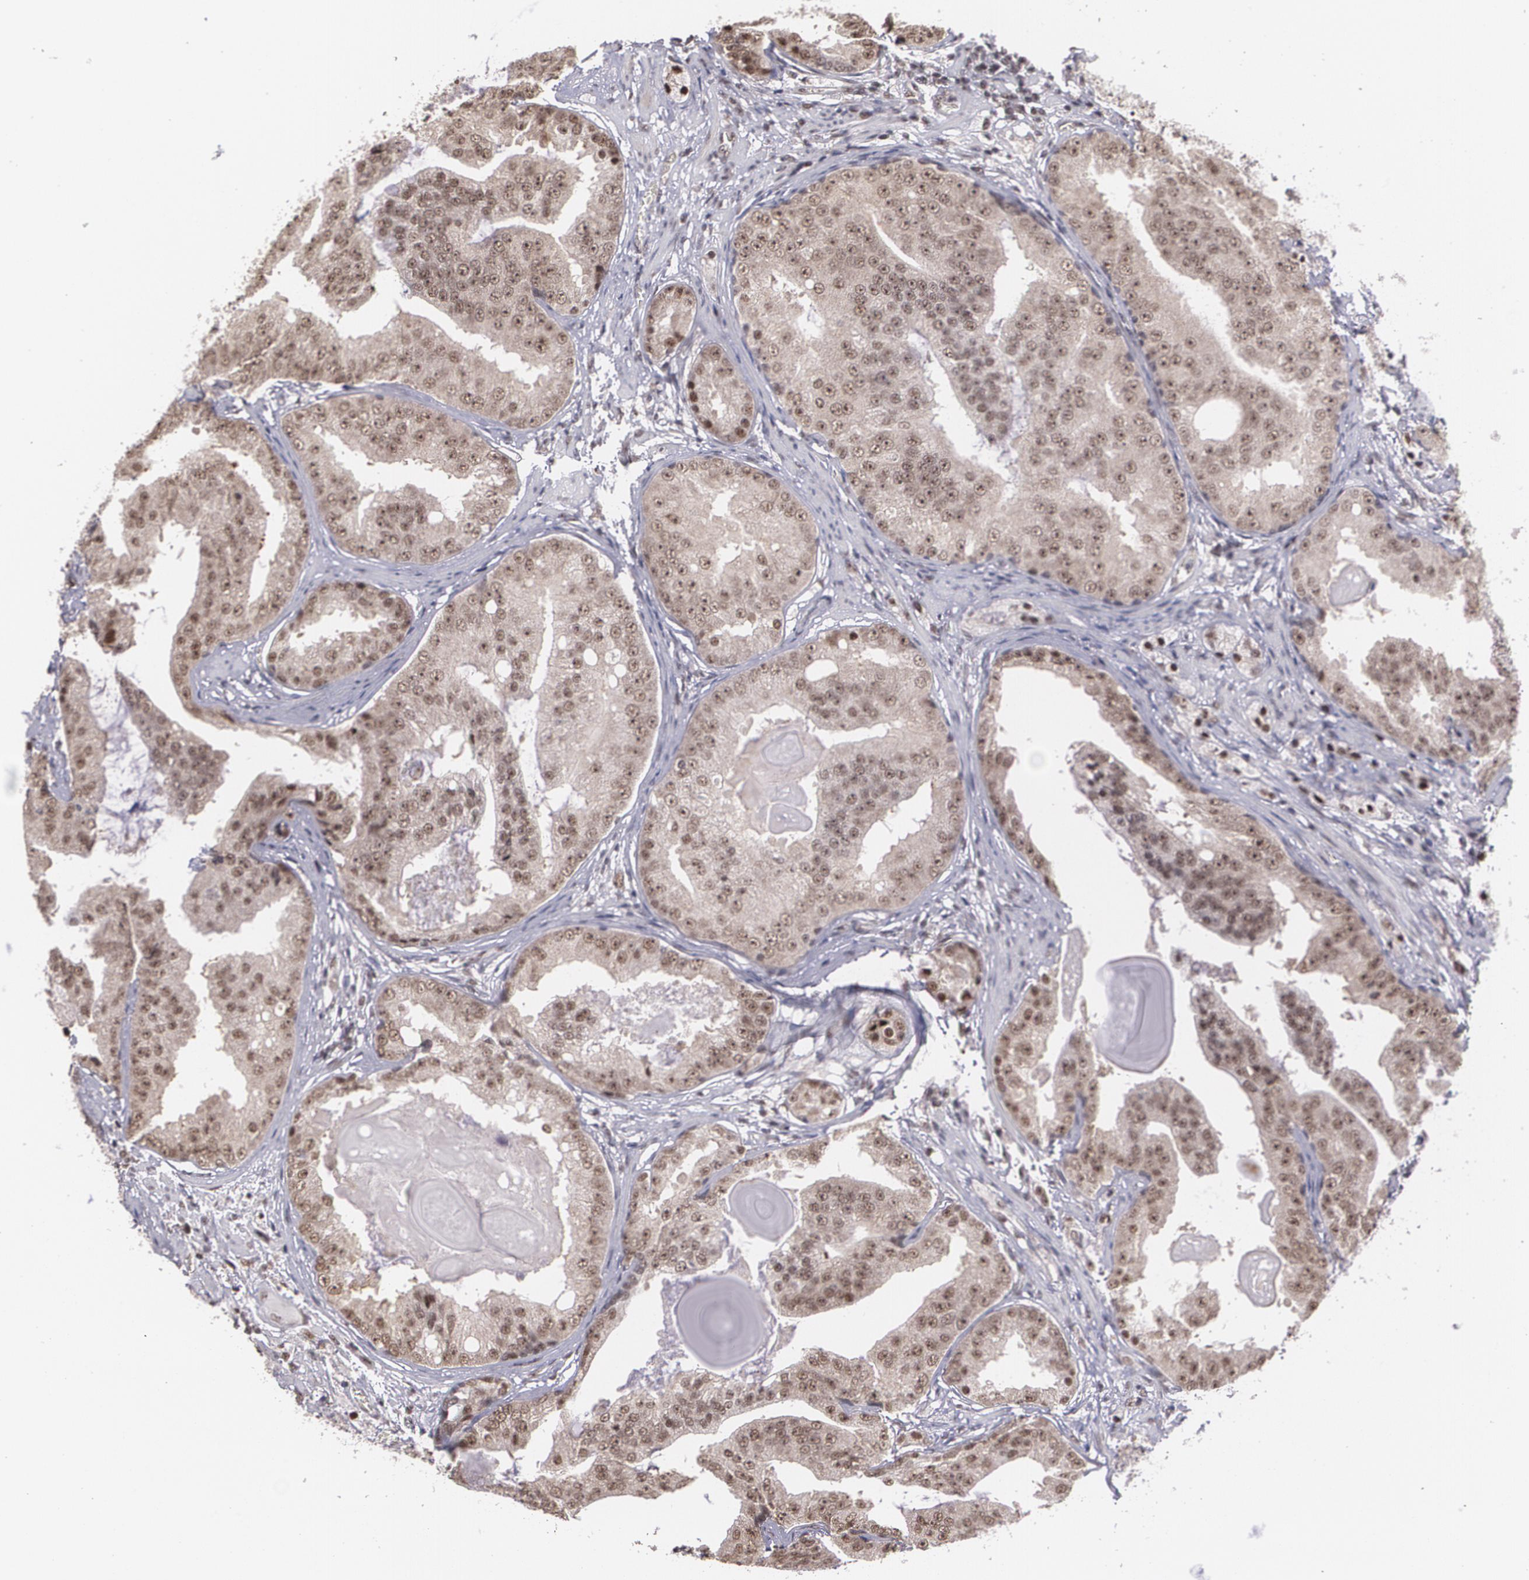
{"staining": {"intensity": "strong", "quantity": ">75%", "location": "cytoplasmic/membranous,nuclear"}, "tissue": "prostate cancer", "cell_type": "Tumor cells", "image_type": "cancer", "snomed": [{"axis": "morphology", "description": "Adenocarcinoma, High grade"}, {"axis": "topography", "description": "Prostate"}], "caption": "This is an image of immunohistochemistry (IHC) staining of prostate cancer, which shows strong staining in the cytoplasmic/membranous and nuclear of tumor cells.", "gene": "C6orf15", "patient": {"sex": "male", "age": 68}}